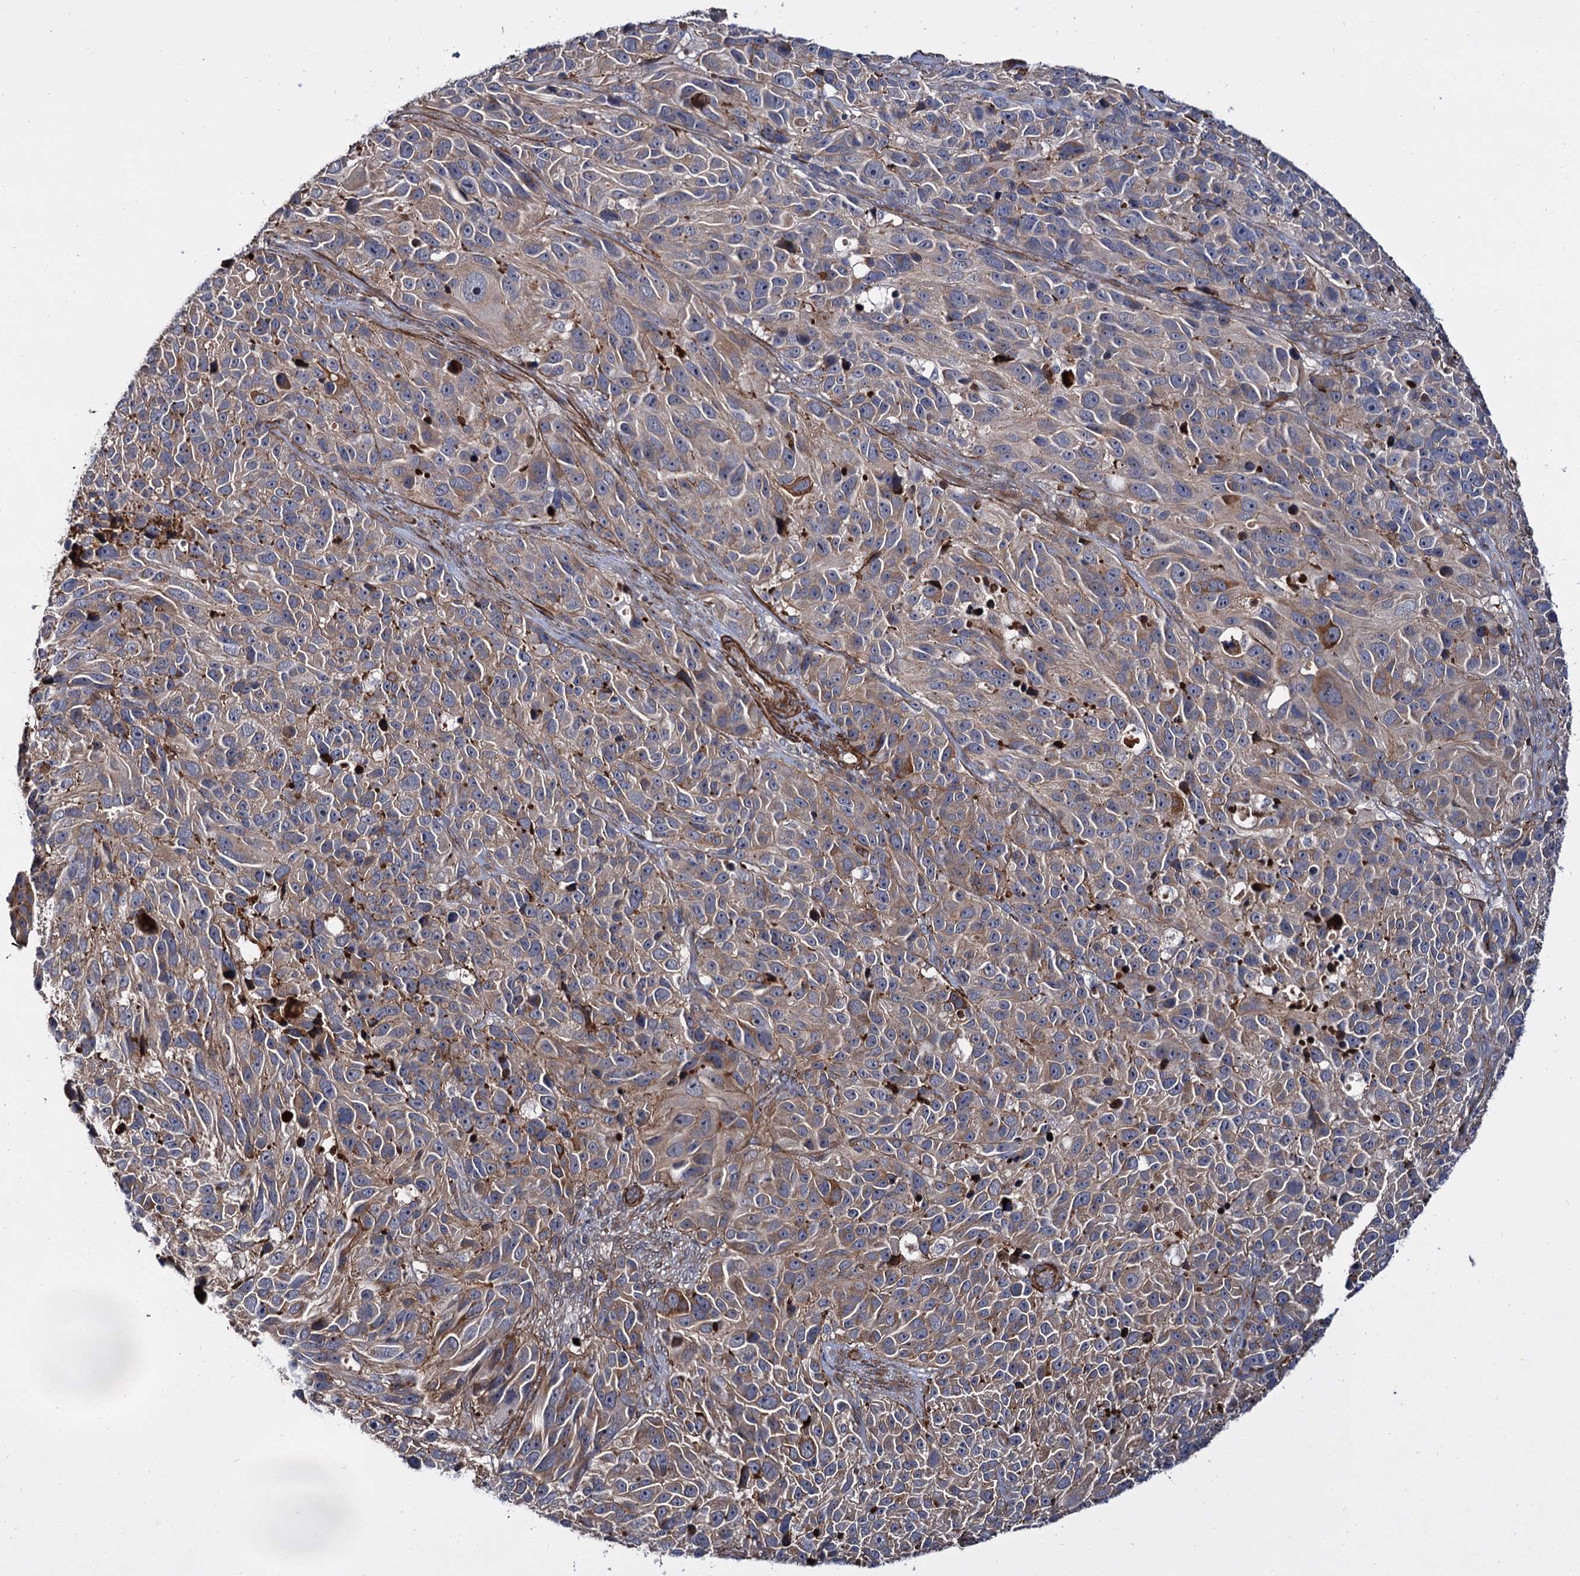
{"staining": {"intensity": "weak", "quantity": "25%-75%", "location": "cytoplasmic/membranous"}, "tissue": "melanoma", "cell_type": "Tumor cells", "image_type": "cancer", "snomed": [{"axis": "morphology", "description": "Malignant melanoma, NOS"}, {"axis": "topography", "description": "Skin"}], "caption": "Immunohistochemical staining of human melanoma displays weak cytoplasmic/membranous protein positivity in about 25%-75% of tumor cells.", "gene": "ISM2", "patient": {"sex": "male", "age": 84}}